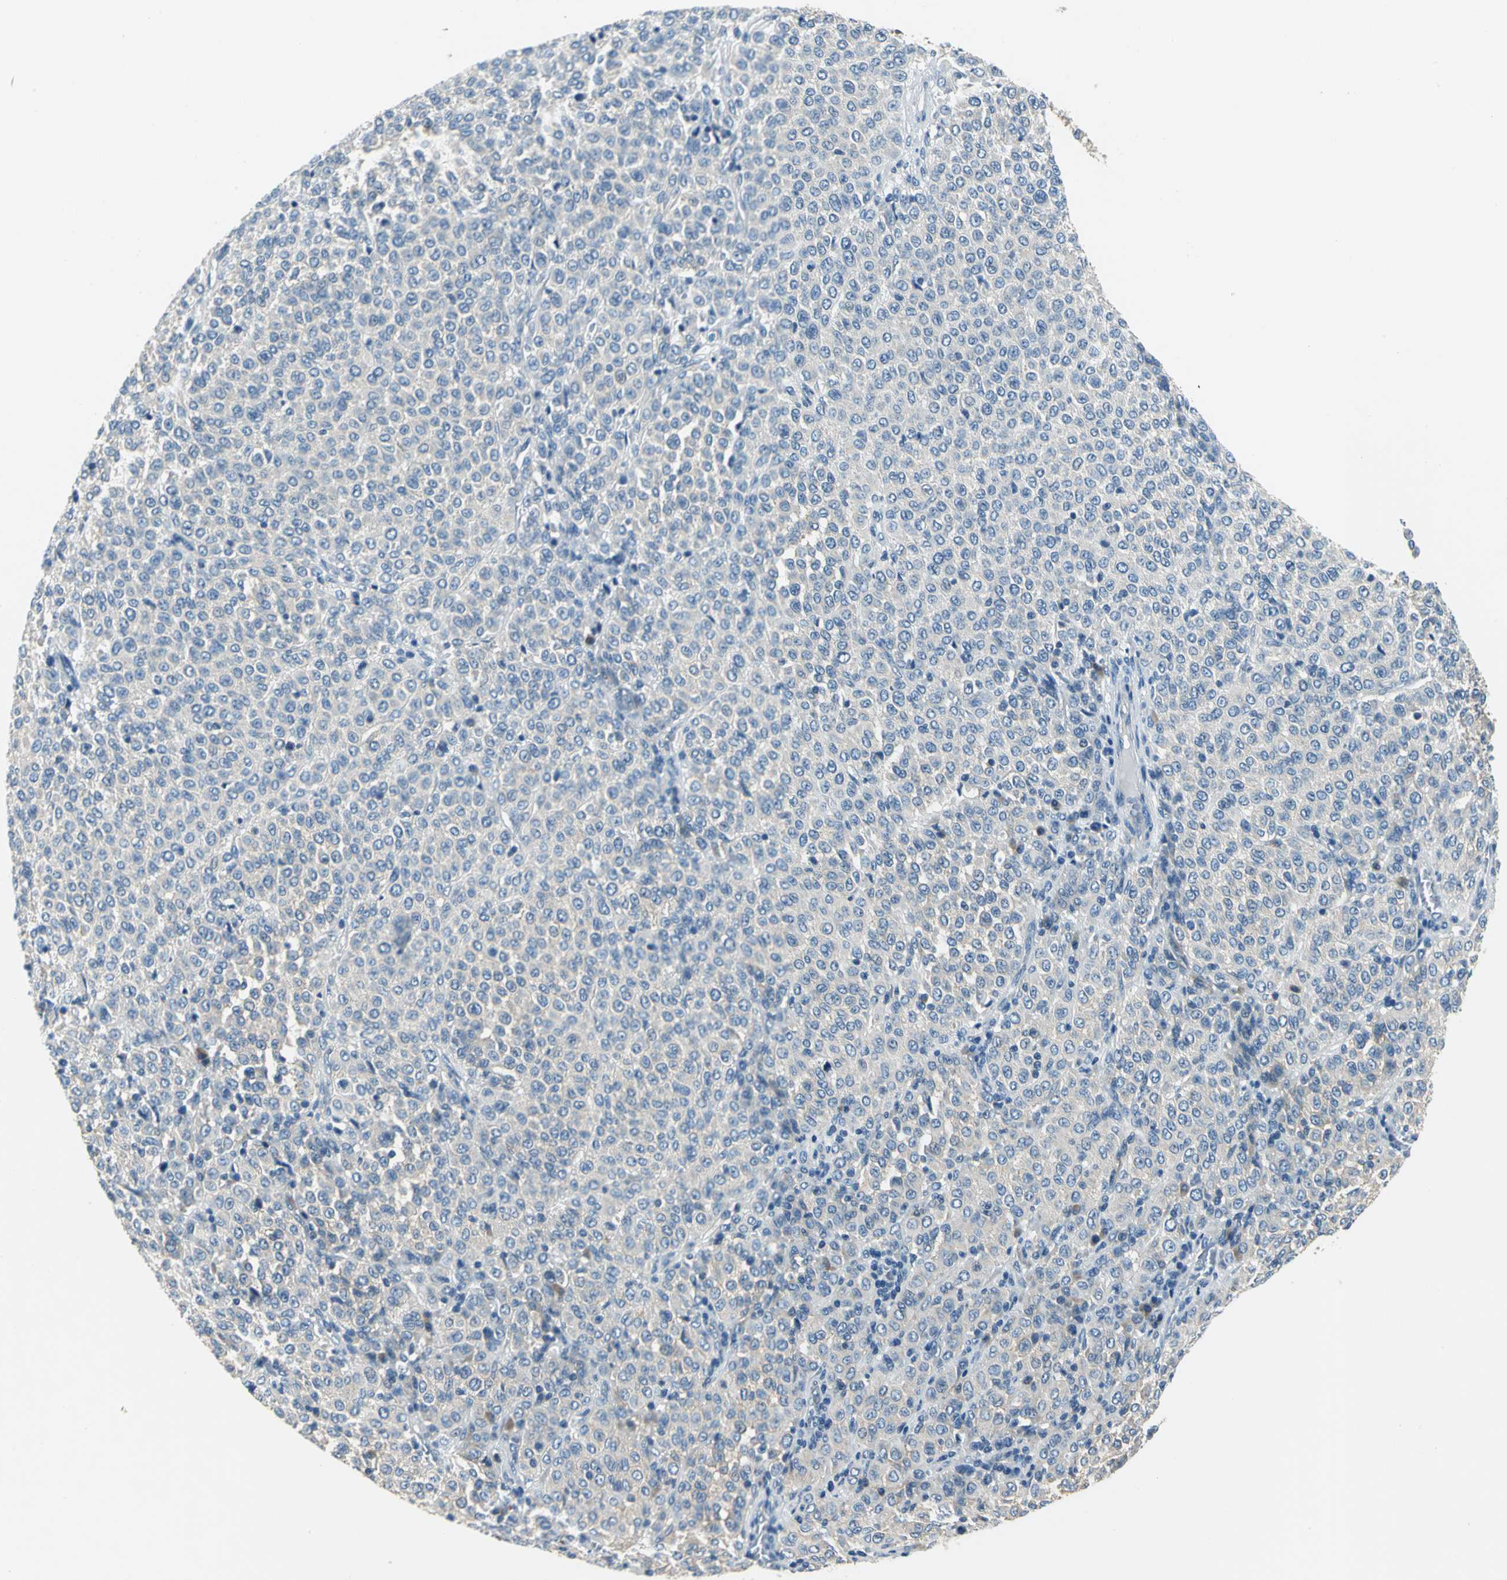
{"staining": {"intensity": "moderate", "quantity": "<25%", "location": "cytoplasmic/membranous"}, "tissue": "melanoma", "cell_type": "Tumor cells", "image_type": "cancer", "snomed": [{"axis": "morphology", "description": "Malignant melanoma, Metastatic site"}, {"axis": "topography", "description": "Pancreas"}], "caption": "The photomicrograph reveals staining of malignant melanoma (metastatic site), revealing moderate cytoplasmic/membranous protein positivity (brown color) within tumor cells.", "gene": "SLC16A7", "patient": {"sex": "female", "age": 30}}